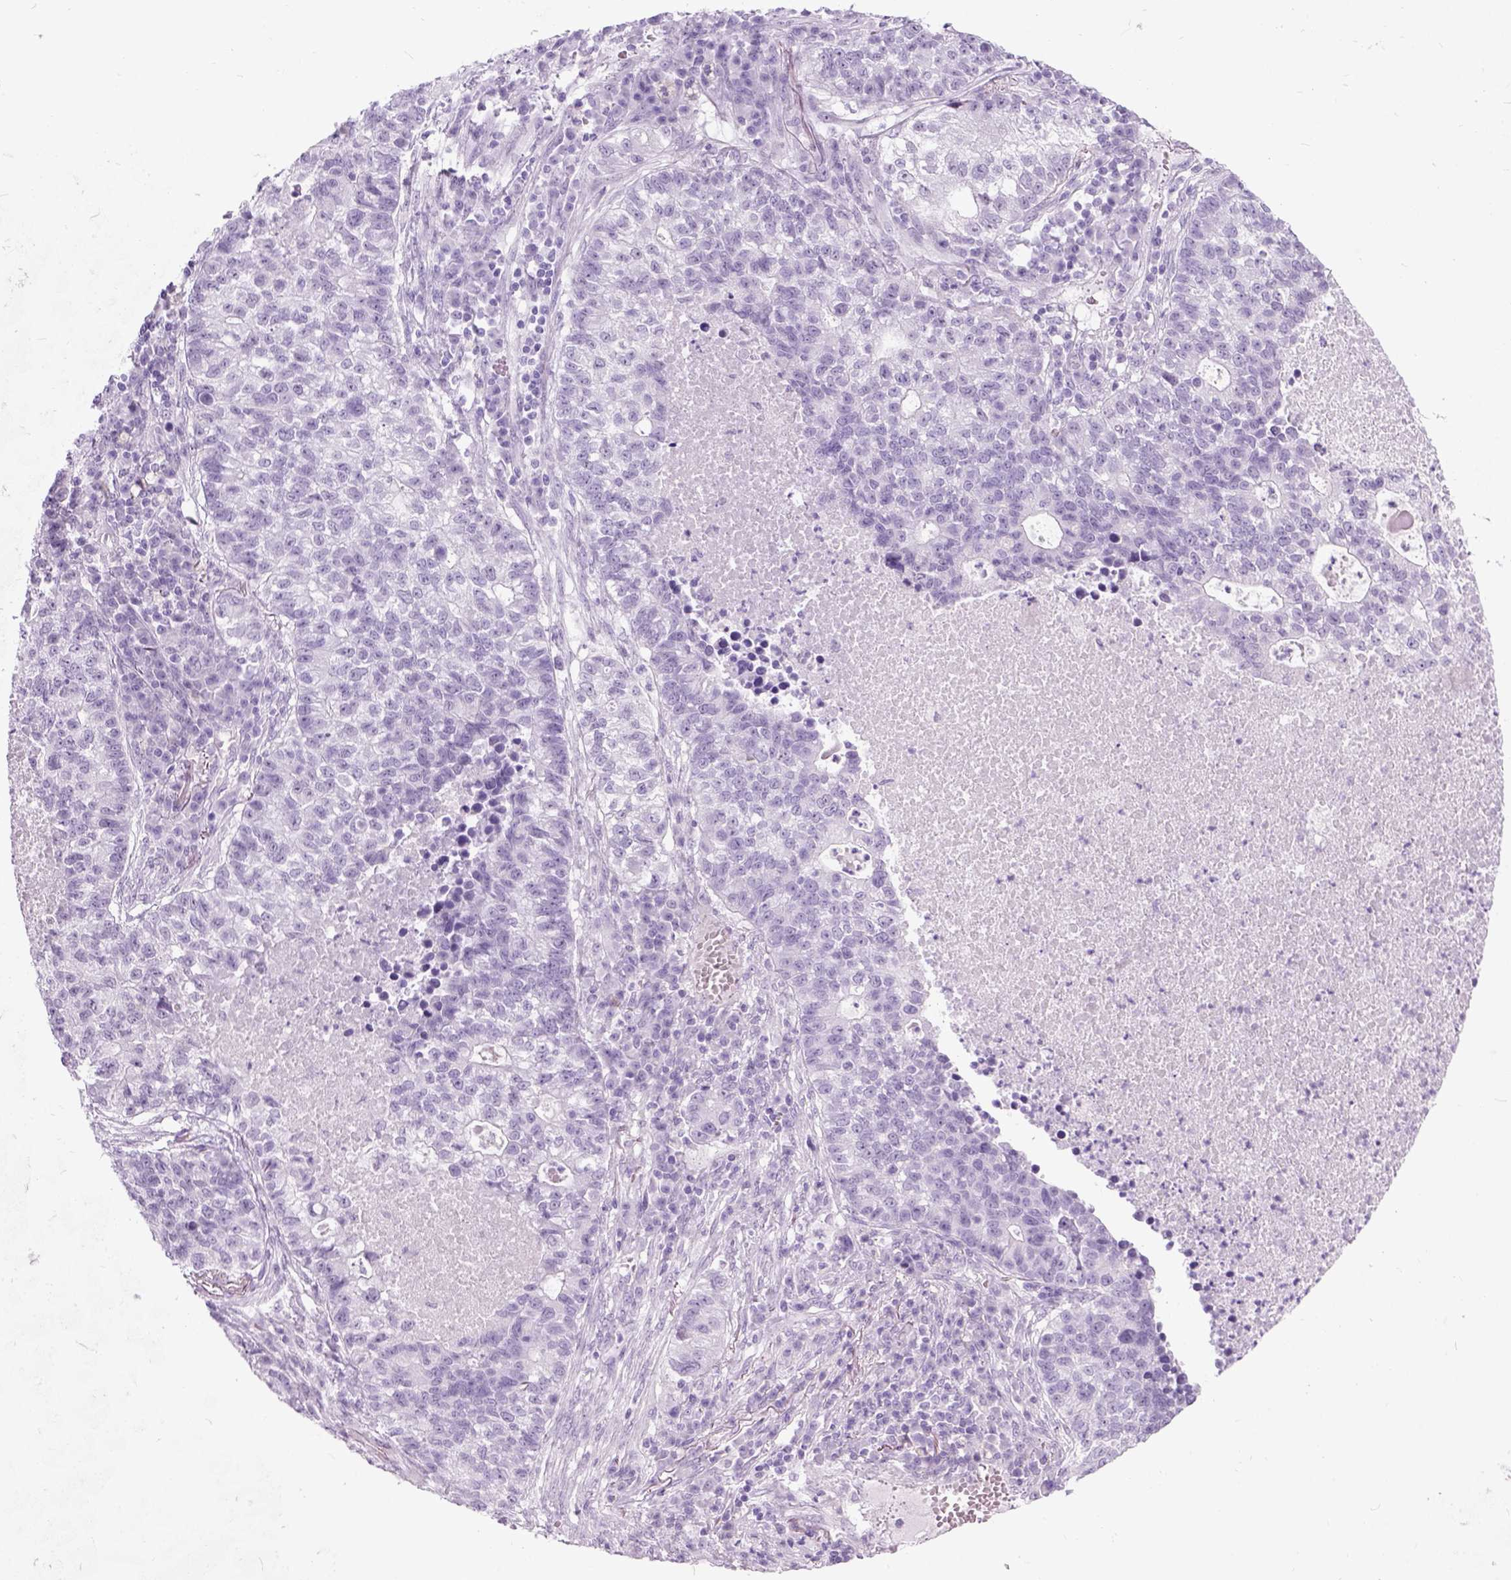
{"staining": {"intensity": "negative", "quantity": "none", "location": "none"}, "tissue": "lung cancer", "cell_type": "Tumor cells", "image_type": "cancer", "snomed": [{"axis": "morphology", "description": "Adenocarcinoma, NOS"}, {"axis": "topography", "description": "Lung"}], "caption": "Tumor cells are negative for brown protein staining in lung adenocarcinoma.", "gene": "AXDND1", "patient": {"sex": "male", "age": 57}}